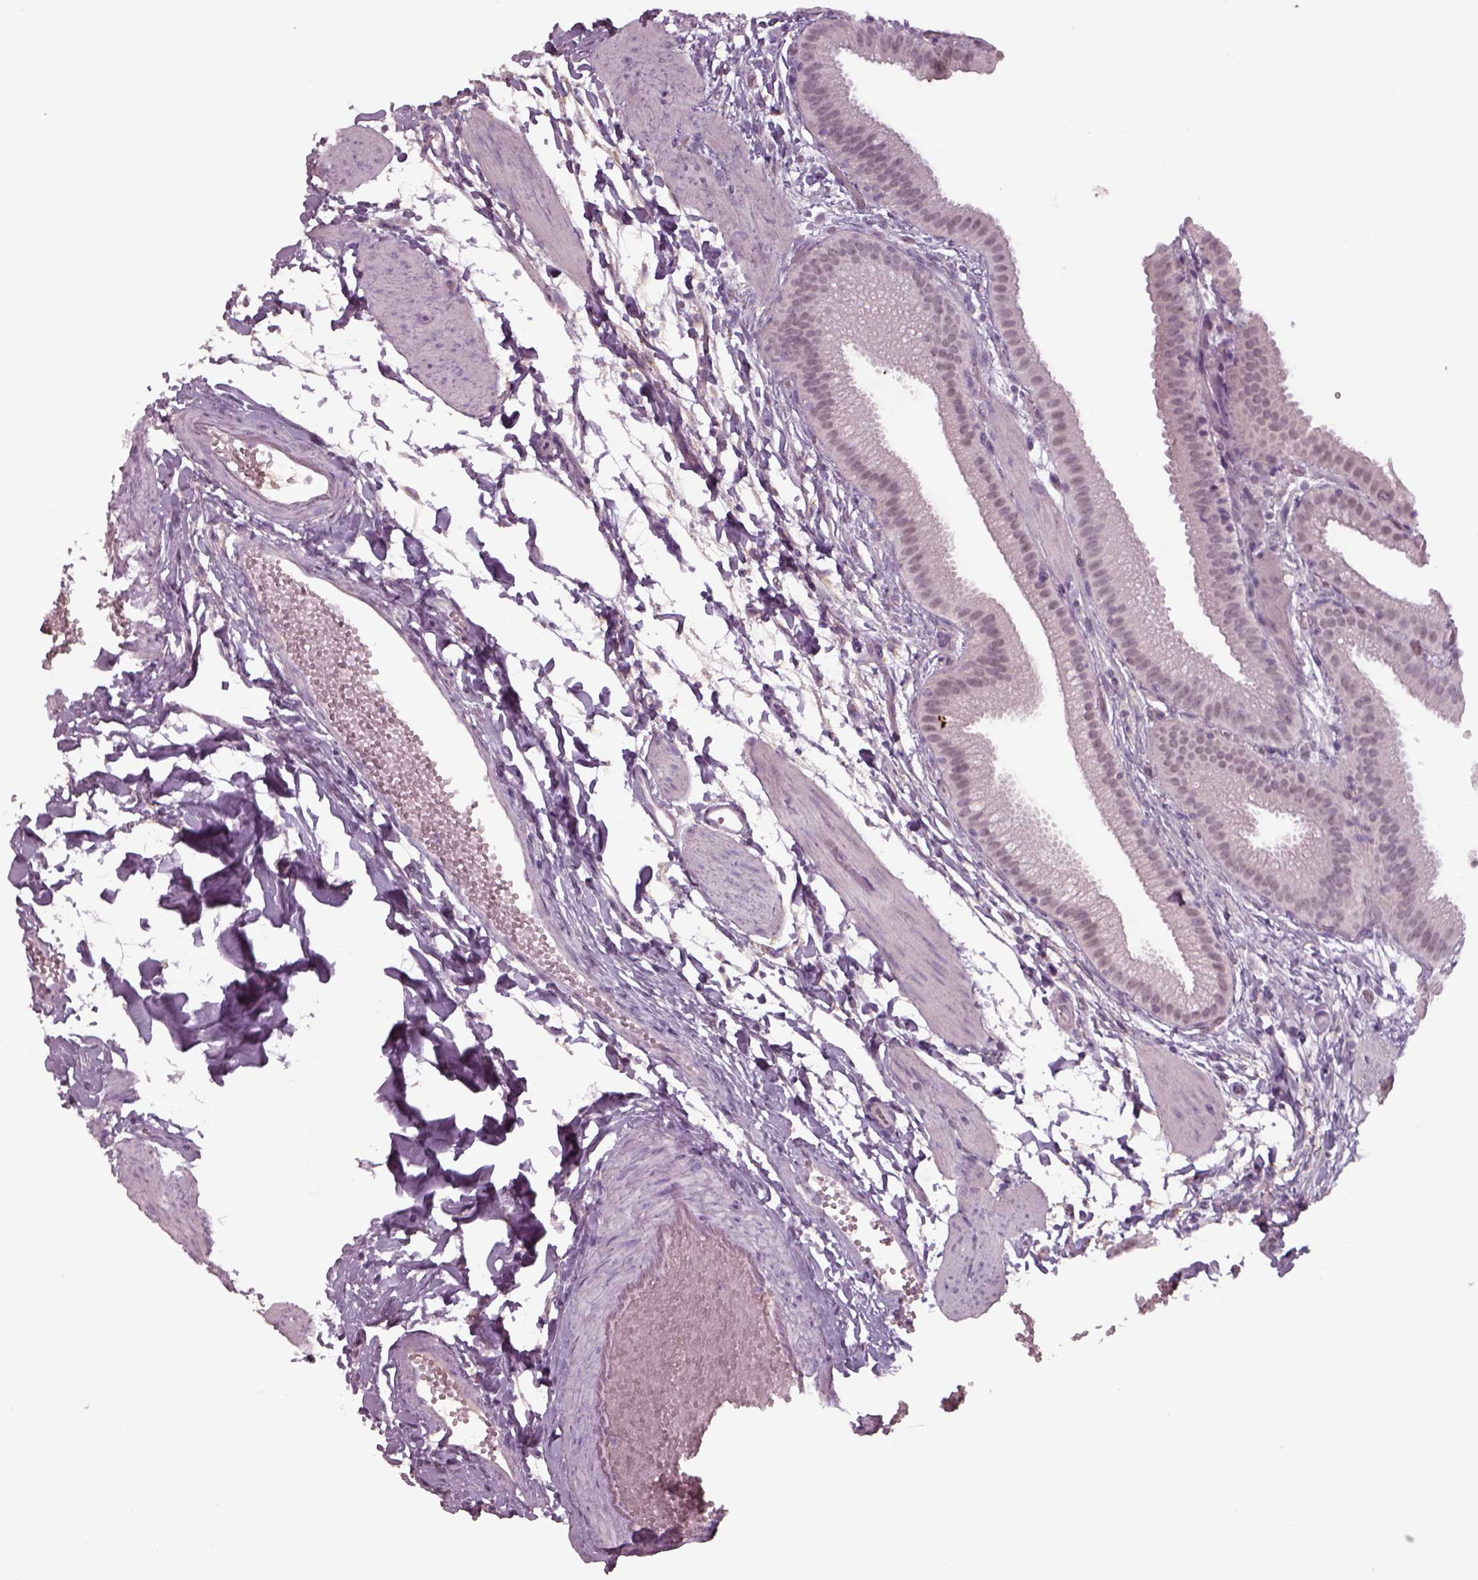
{"staining": {"intensity": "negative", "quantity": "none", "location": "none"}, "tissue": "gallbladder", "cell_type": "Glandular cells", "image_type": "normal", "snomed": [{"axis": "morphology", "description": "Normal tissue, NOS"}, {"axis": "topography", "description": "Gallbladder"}], "caption": "Immunohistochemical staining of normal gallbladder demonstrates no significant staining in glandular cells. Nuclei are stained in blue.", "gene": "SEPTIN14", "patient": {"sex": "female", "age": 63}}